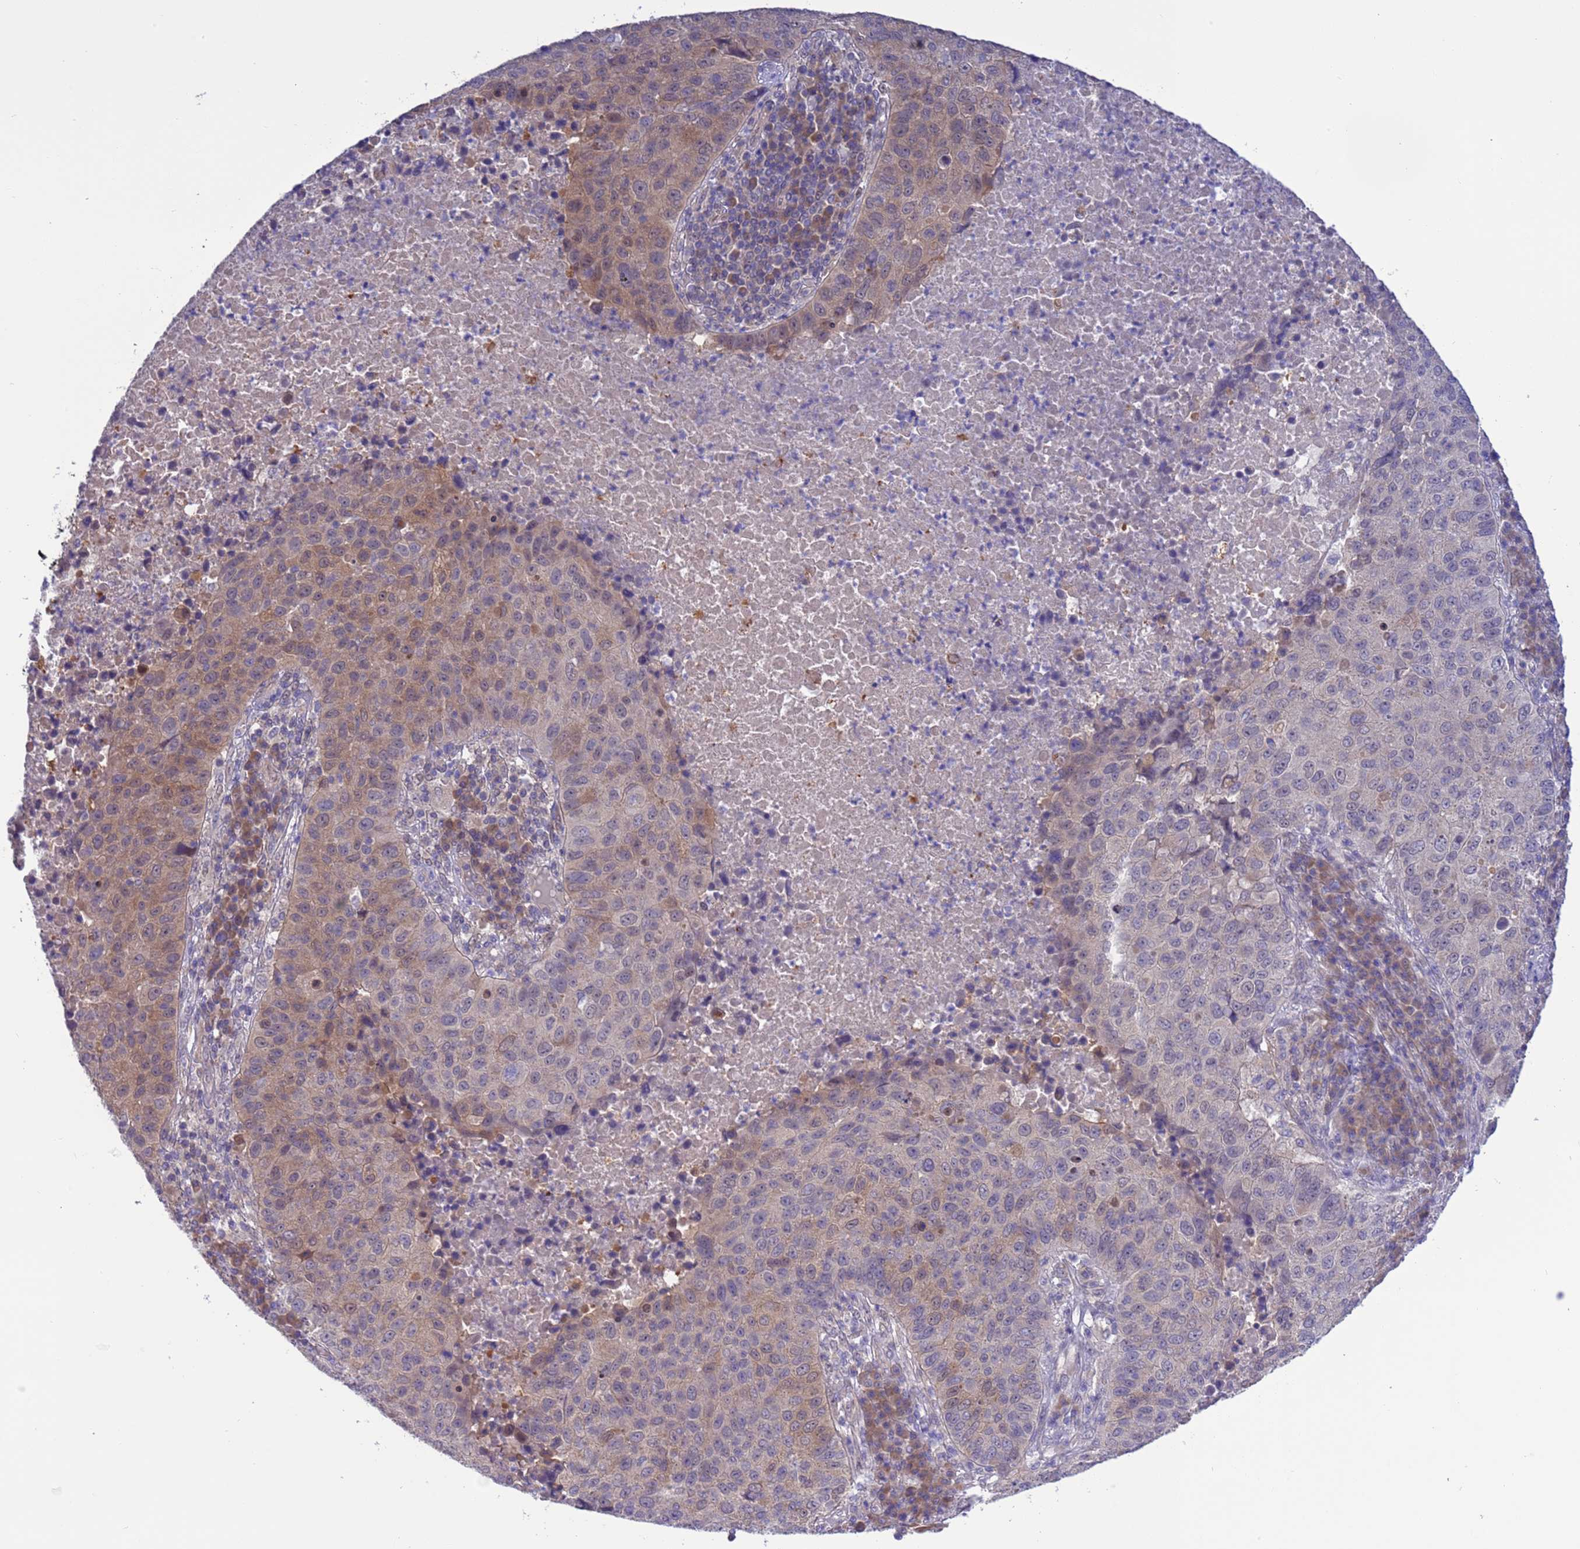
{"staining": {"intensity": "weak", "quantity": "25%-75%", "location": "cytoplasmic/membranous"}, "tissue": "lung cancer", "cell_type": "Tumor cells", "image_type": "cancer", "snomed": [{"axis": "morphology", "description": "Squamous cell carcinoma, NOS"}, {"axis": "topography", "description": "Lung"}], "caption": "Tumor cells reveal low levels of weak cytoplasmic/membranous staining in approximately 25%-75% of cells in human lung squamous cell carcinoma.", "gene": "ZNF461", "patient": {"sex": "male", "age": 73}}